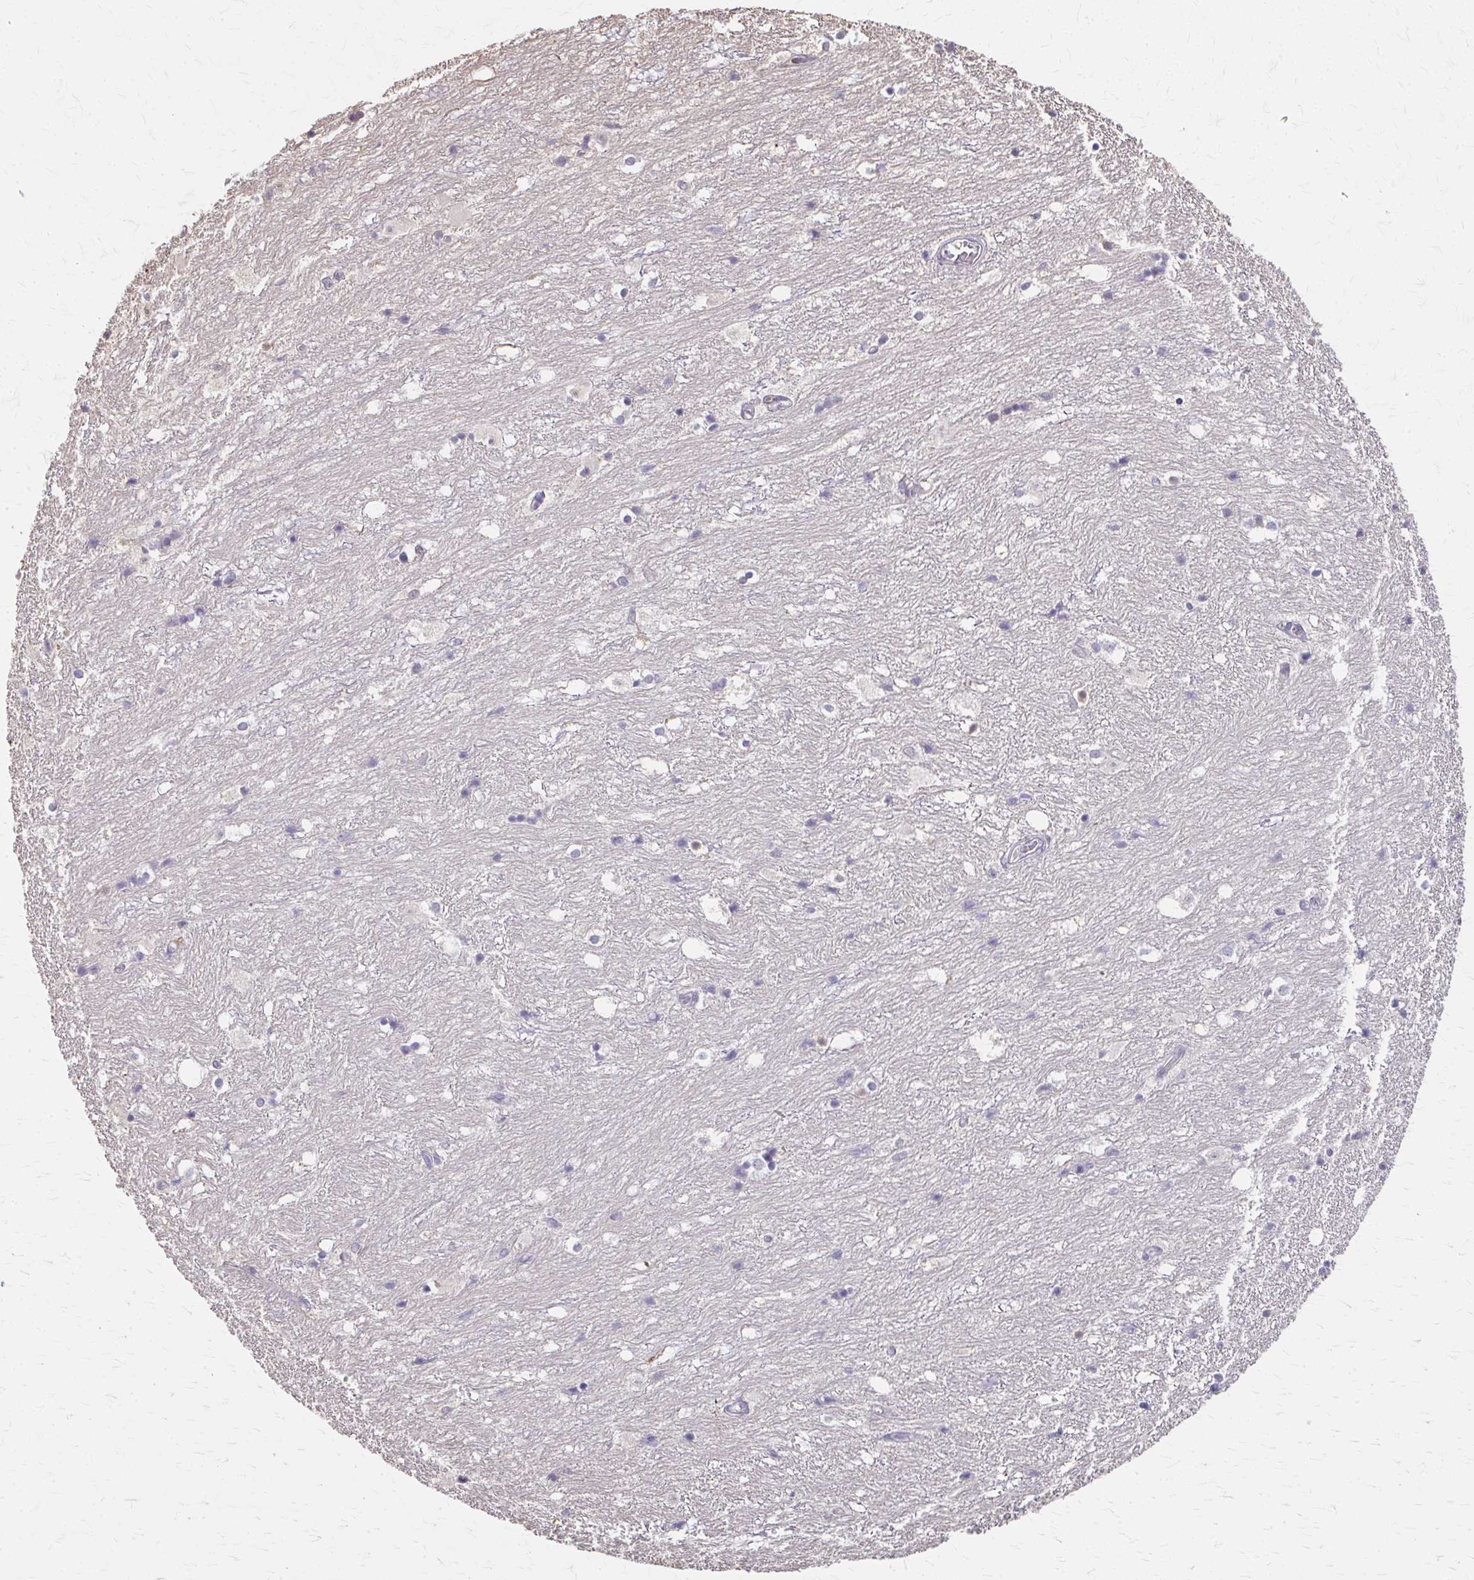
{"staining": {"intensity": "negative", "quantity": "none", "location": "none"}, "tissue": "hippocampus", "cell_type": "Glial cells", "image_type": "normal", "snomed": [{"axis": "morphology", "description": "Normal tissue, NOS"}, {"axis": "topography", "description": "Hippocampus"}], "caption": "Glial cells show no significant protein expression in unremarkable hippocampus. The staining was performed using DAB to visualize the protein expression in brown, while the nuclei were stained in blue with hematoxylin (Magnification: 20x).", "gene": "RABGAP1L", "patient": {"sex": "female", "age": 52}}